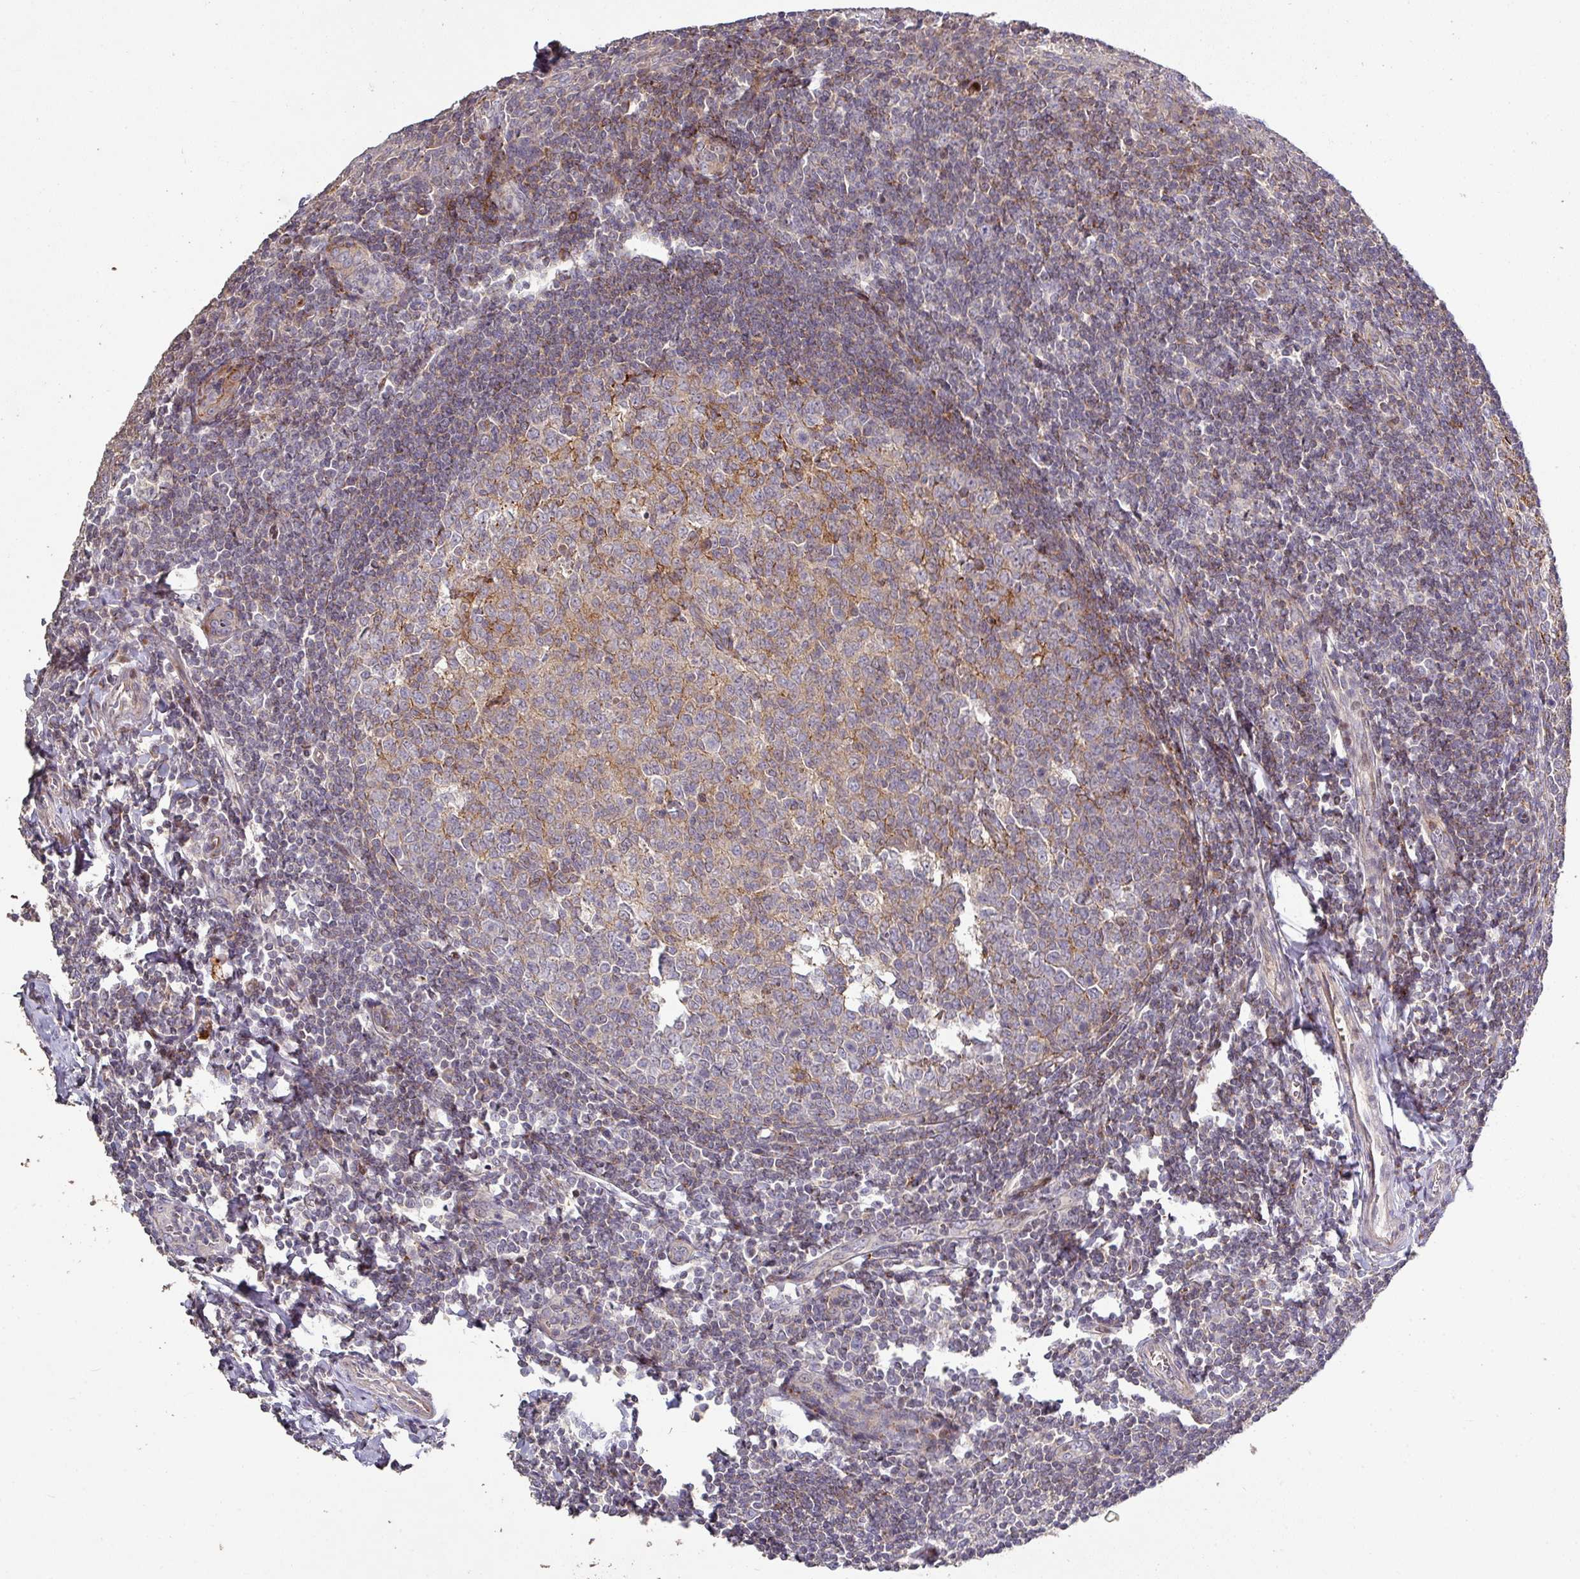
{"staining": {"intensity": "moderate", "quantity": "<25%", "location": "cytoplasmic/membranous"}, "tissue": "tonsil", "cell_type": "Germinal center cells", "image_type": "normal", "snomed": [{"axis": "morphology", "description": "Normal tissue, NOS"}, {"axis": "topography", "description": "Tonsil"}], "caption": "Protein positivity by IHC reveals moderate cytoplasmic/membranous staining in about <25% of germinal center cells in benign tonsil. (Stains: DAB in brown, nuclei in blue, Microscopy: brightfield microscopy at high magnification).", "gene": "RPL23A", "patient": {"sex": "male", "age": 27}}